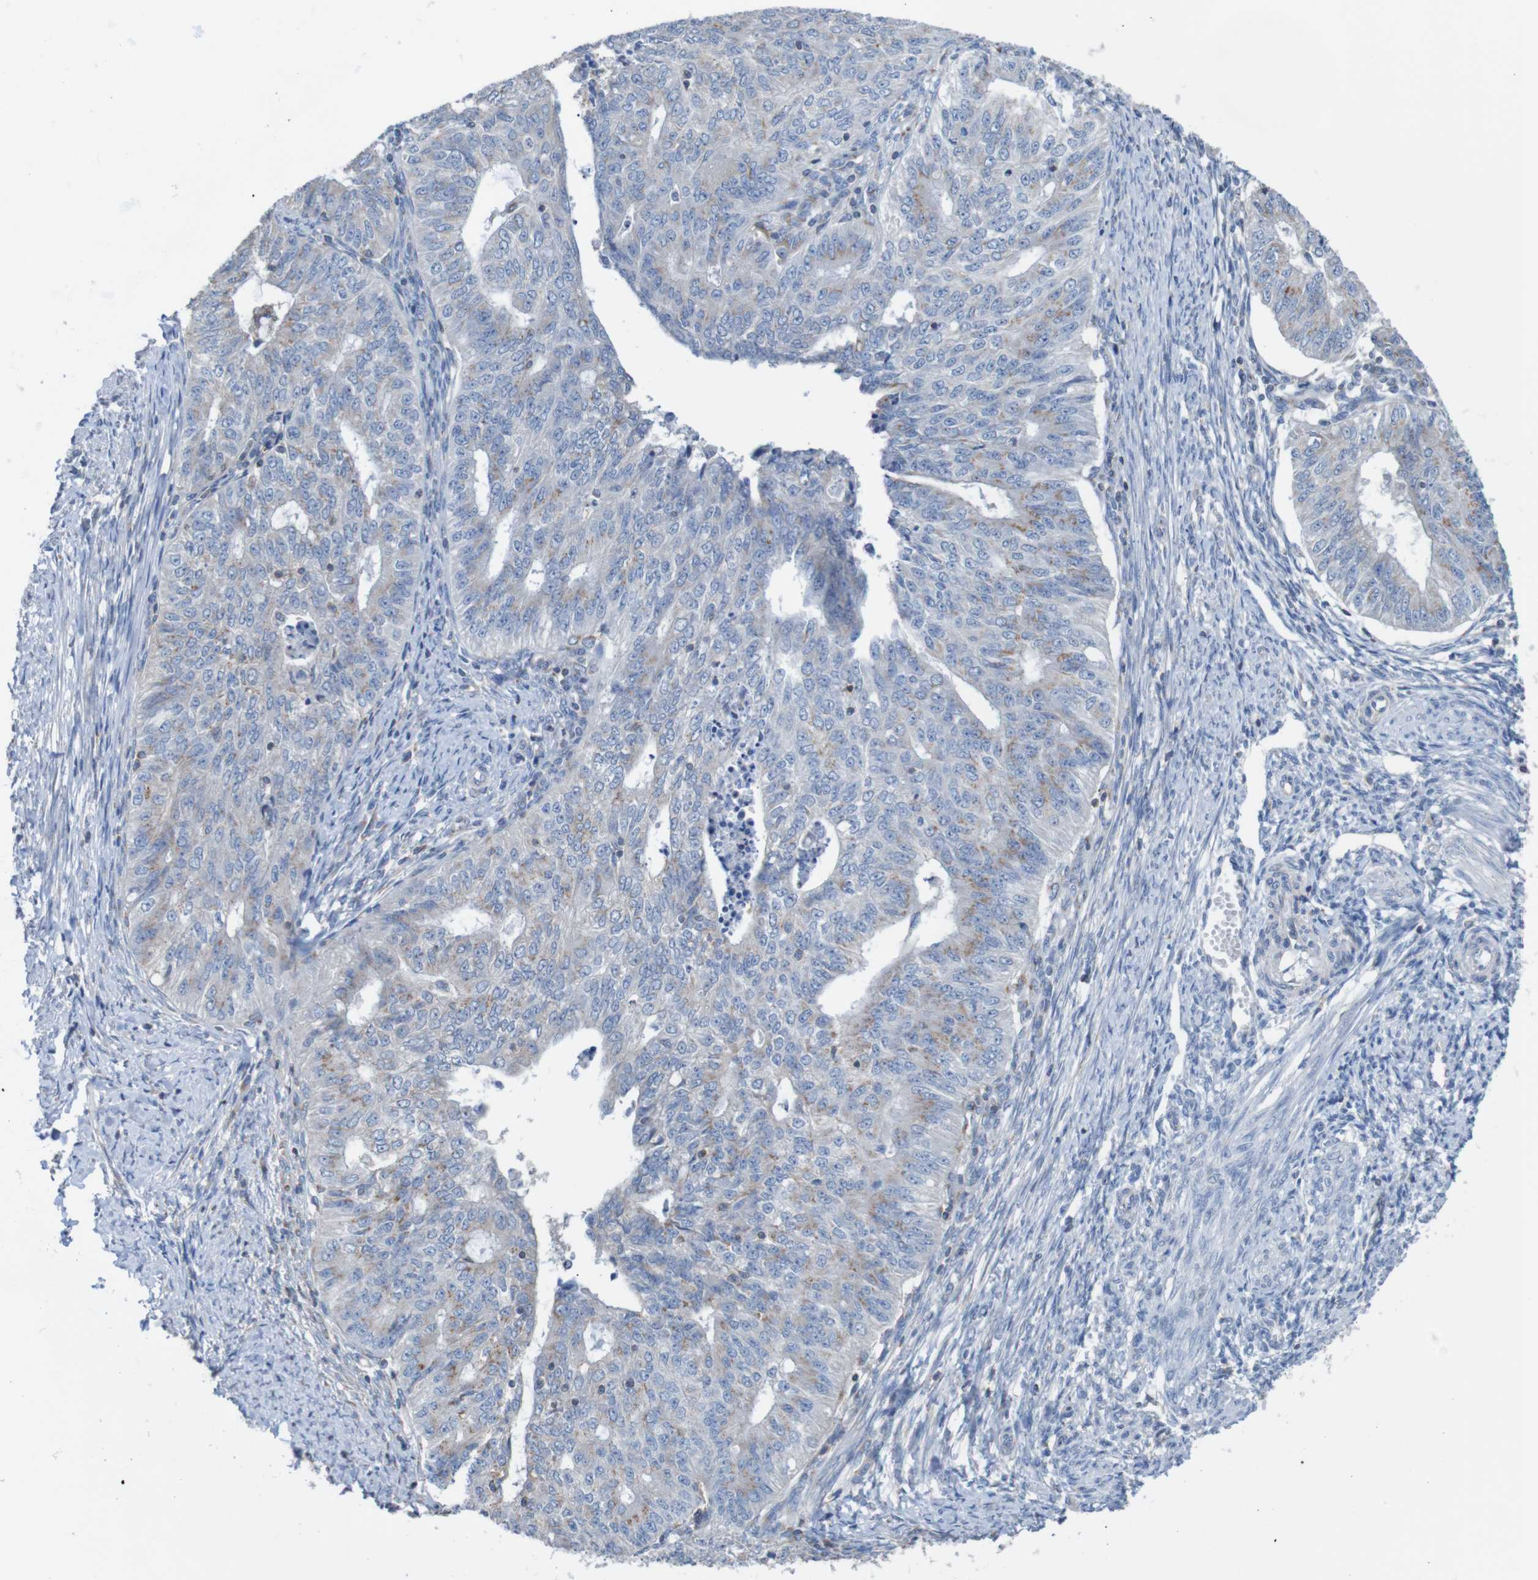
{"staining": {"intensity": "moderate", "quantity": "25%-75%", "location": "cytoplasmic/membranous"}, "tissue": "endometrial cancer", "cell_type": "Tumor cells", "image_type": "cancer", "snomed": [{"axis": "morphology", "description": "Adenocarcinoma, NOS"}, {"axis": "topography", "description": "Endometrium"}], "caption": "A medium amount of moderate cytoplasmic/membranous positivity is seen in about 25%-75% of tumor cells in adenocarcinoma (endometrial) tissue.", "gene": "MINAR1", "patient": {"sex": "female", "age": 32}}